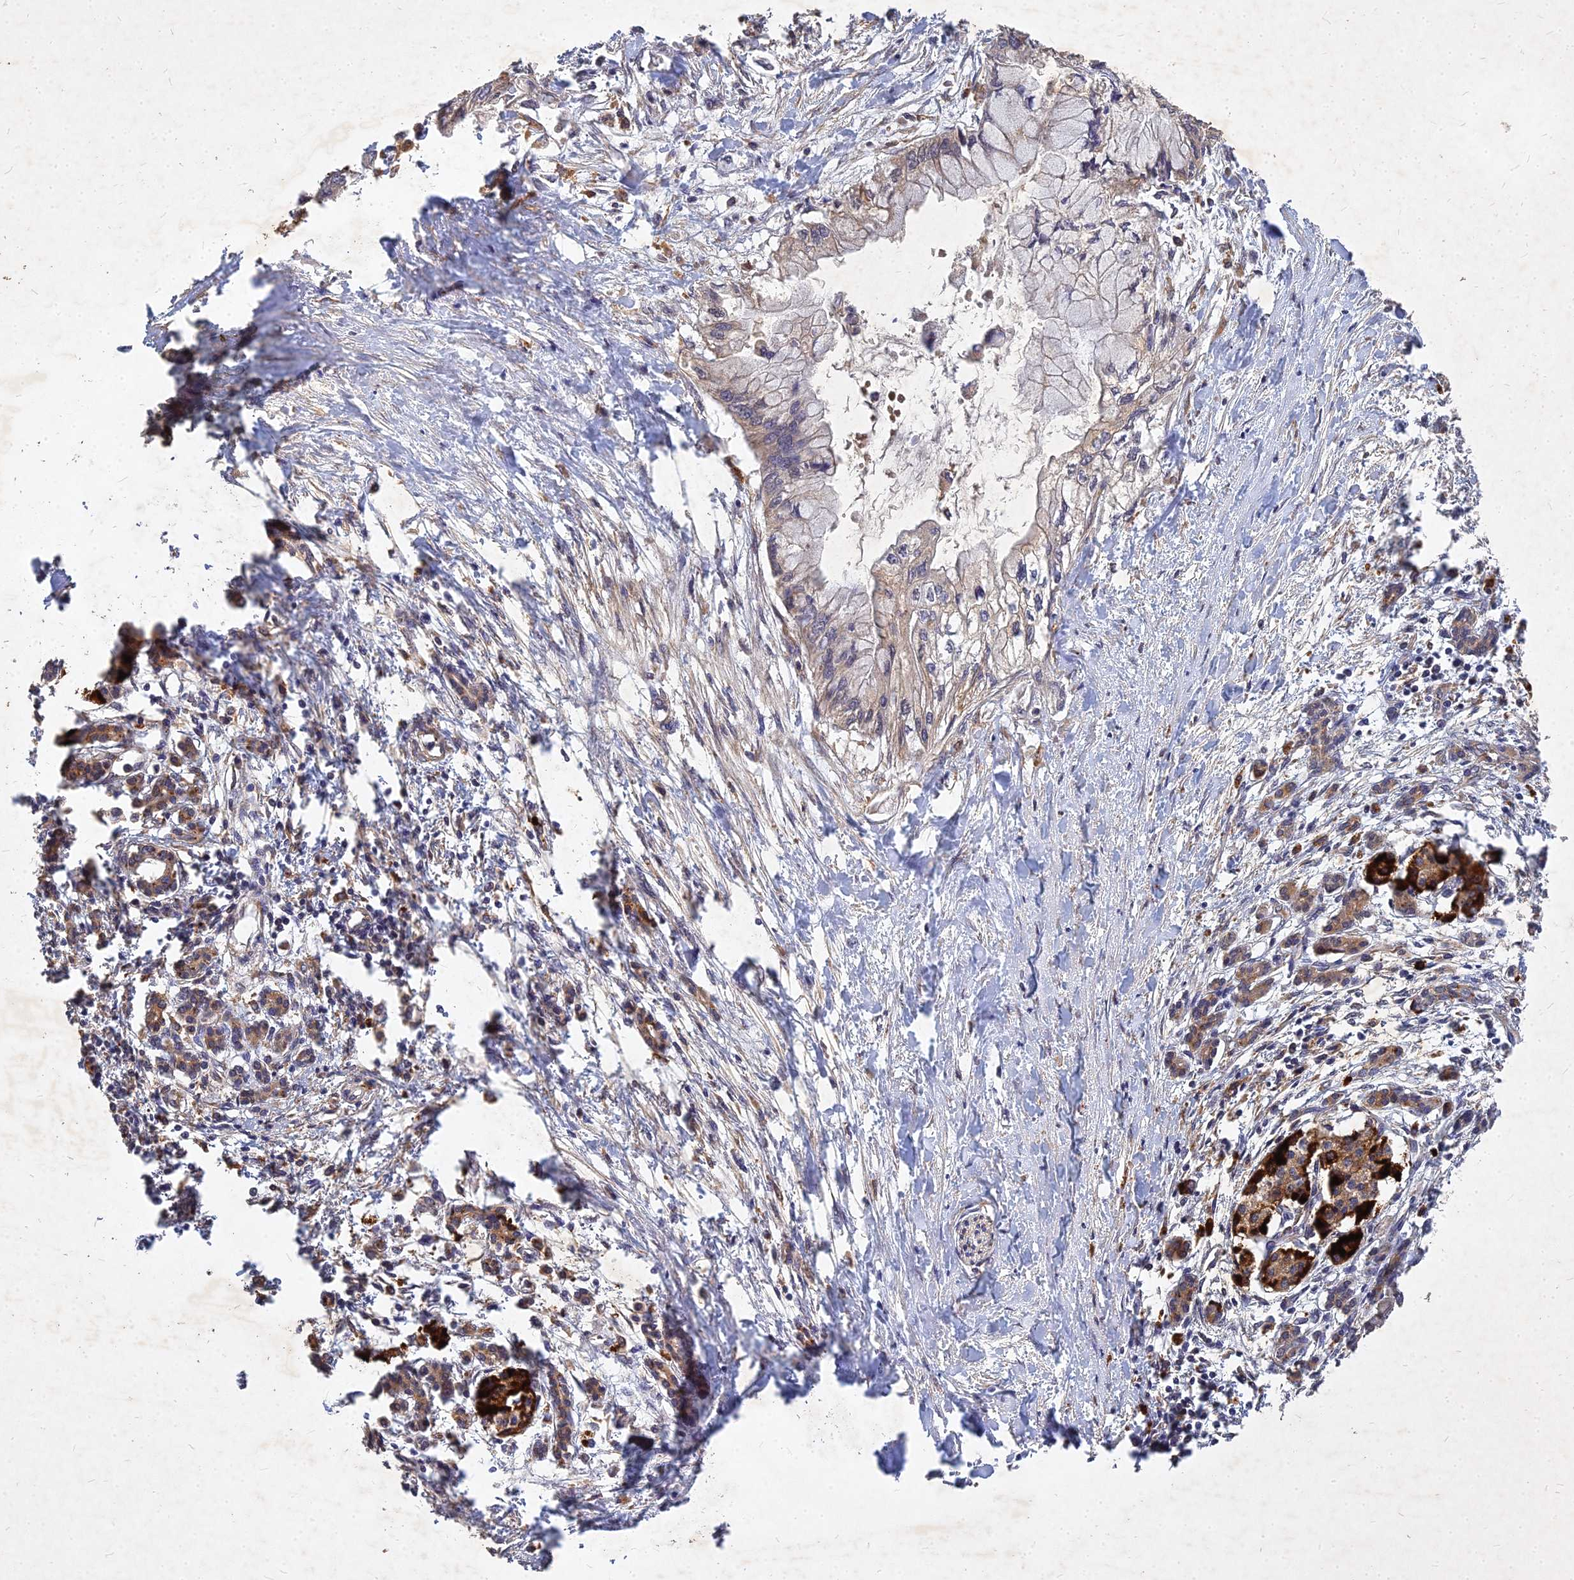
{"staining": {"intensity": "weak", "quantity": "25%-75%", "location": "cytoplasmic/membranous"}, "tissue": "pancreatic cancer", "cell_type": "Tumor cells", "image_type": "cancer", "snomed": [{"axis": "morphology", "description": "Adenocarcinoma, NOS"}, {"axis": "topography", "description": "Pancreas"}], "caption": "Immunohistochemical staining of human pancreatic adenocarcinoma demonstrates weak cytoplasmic/membranous protein staining in about 25%-75% of tumor cells.", "gene": "UBE2W", "patient": {"sex": "male", "age": 48}}